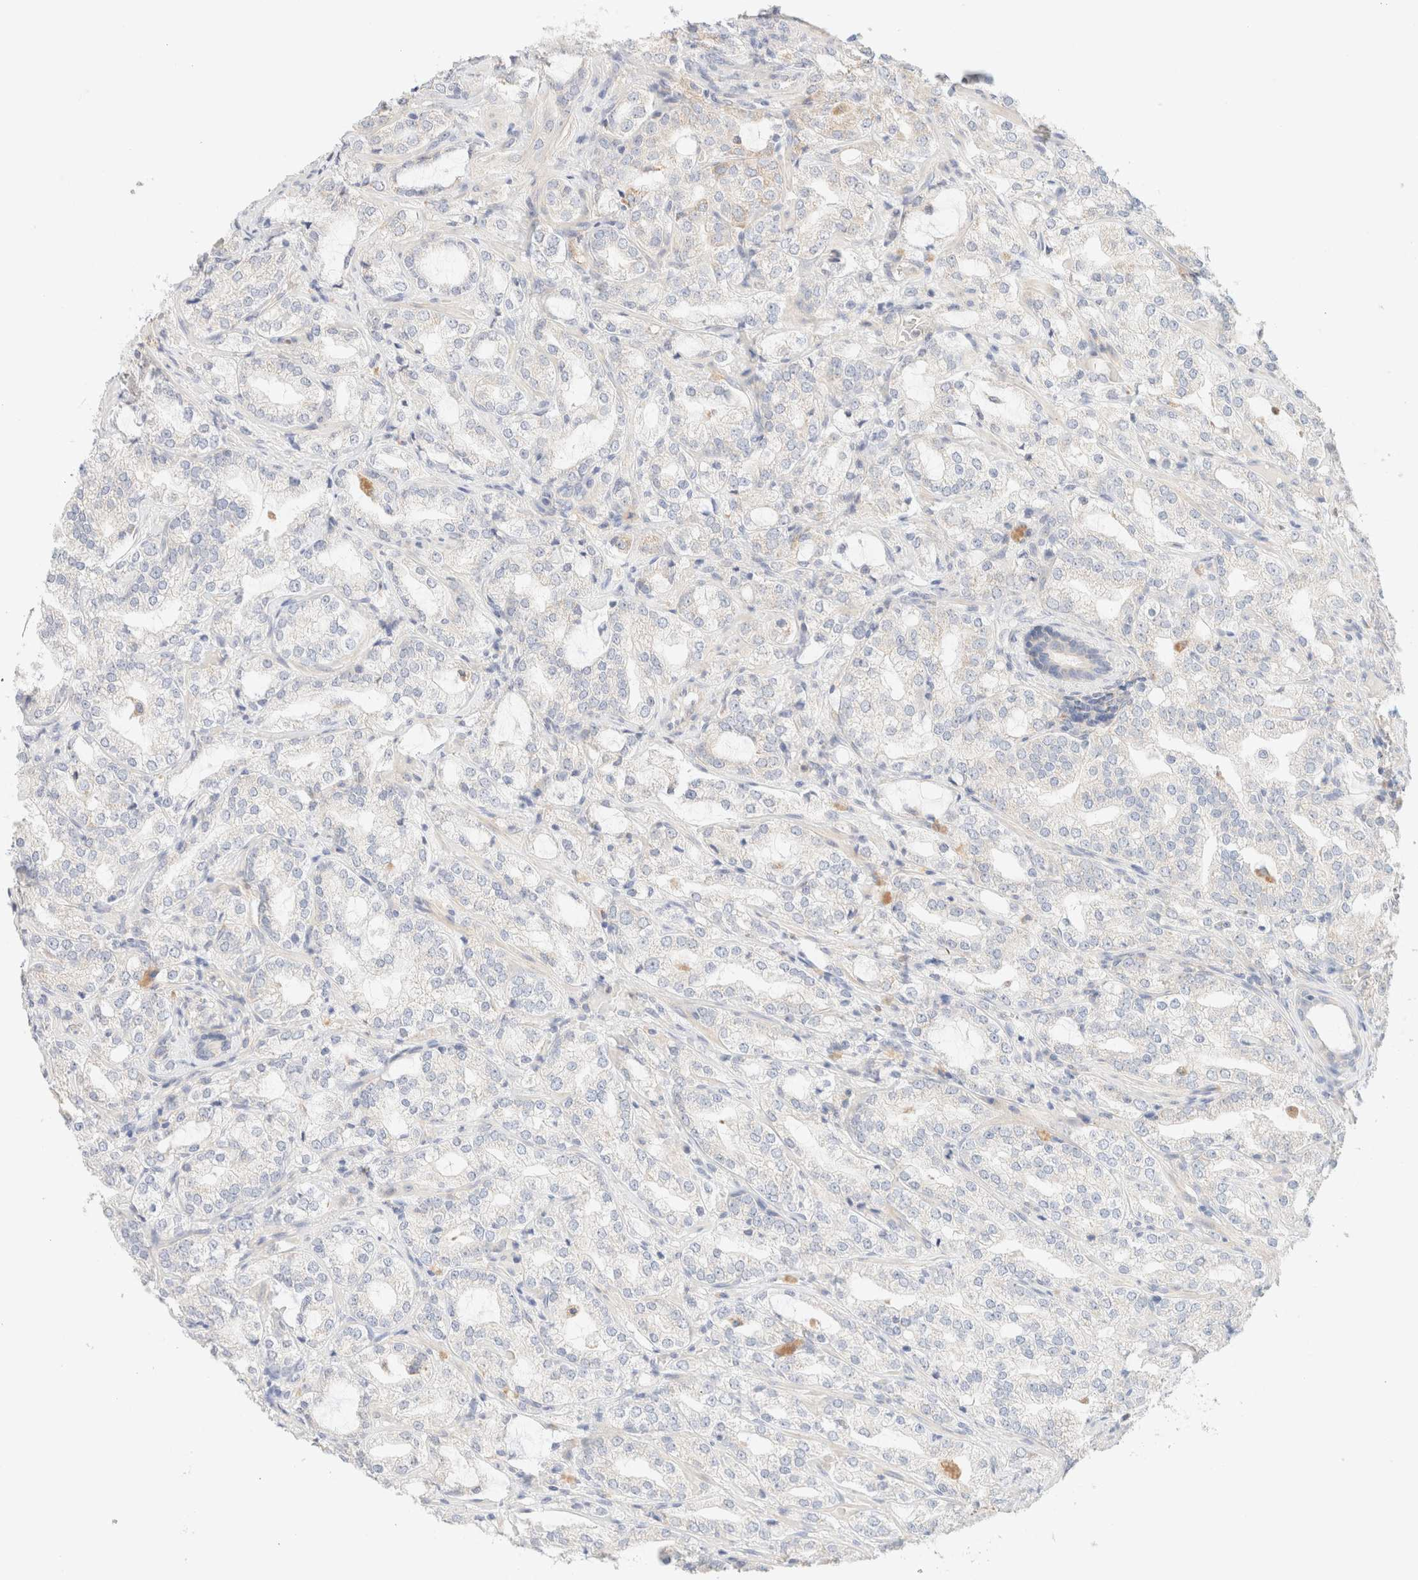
{"staining": {"intensity": "negative", "quantity": "none", "location": "none"}, "tissue": "prostate cancer", "cell_type": "Tumor cells", "image_type": "cancer", "snomed": [{"axis": "morphology", "description": "Adenocarcinoma, High grade"}, {"axis": "topography", "description": "Prostate"}], "caption": "Immunohistochemical staining of human prostate cancer shows no significant expression in tumor cells.", "gene": "SARM1", "patient": {"sex": "male", "age": 64}}